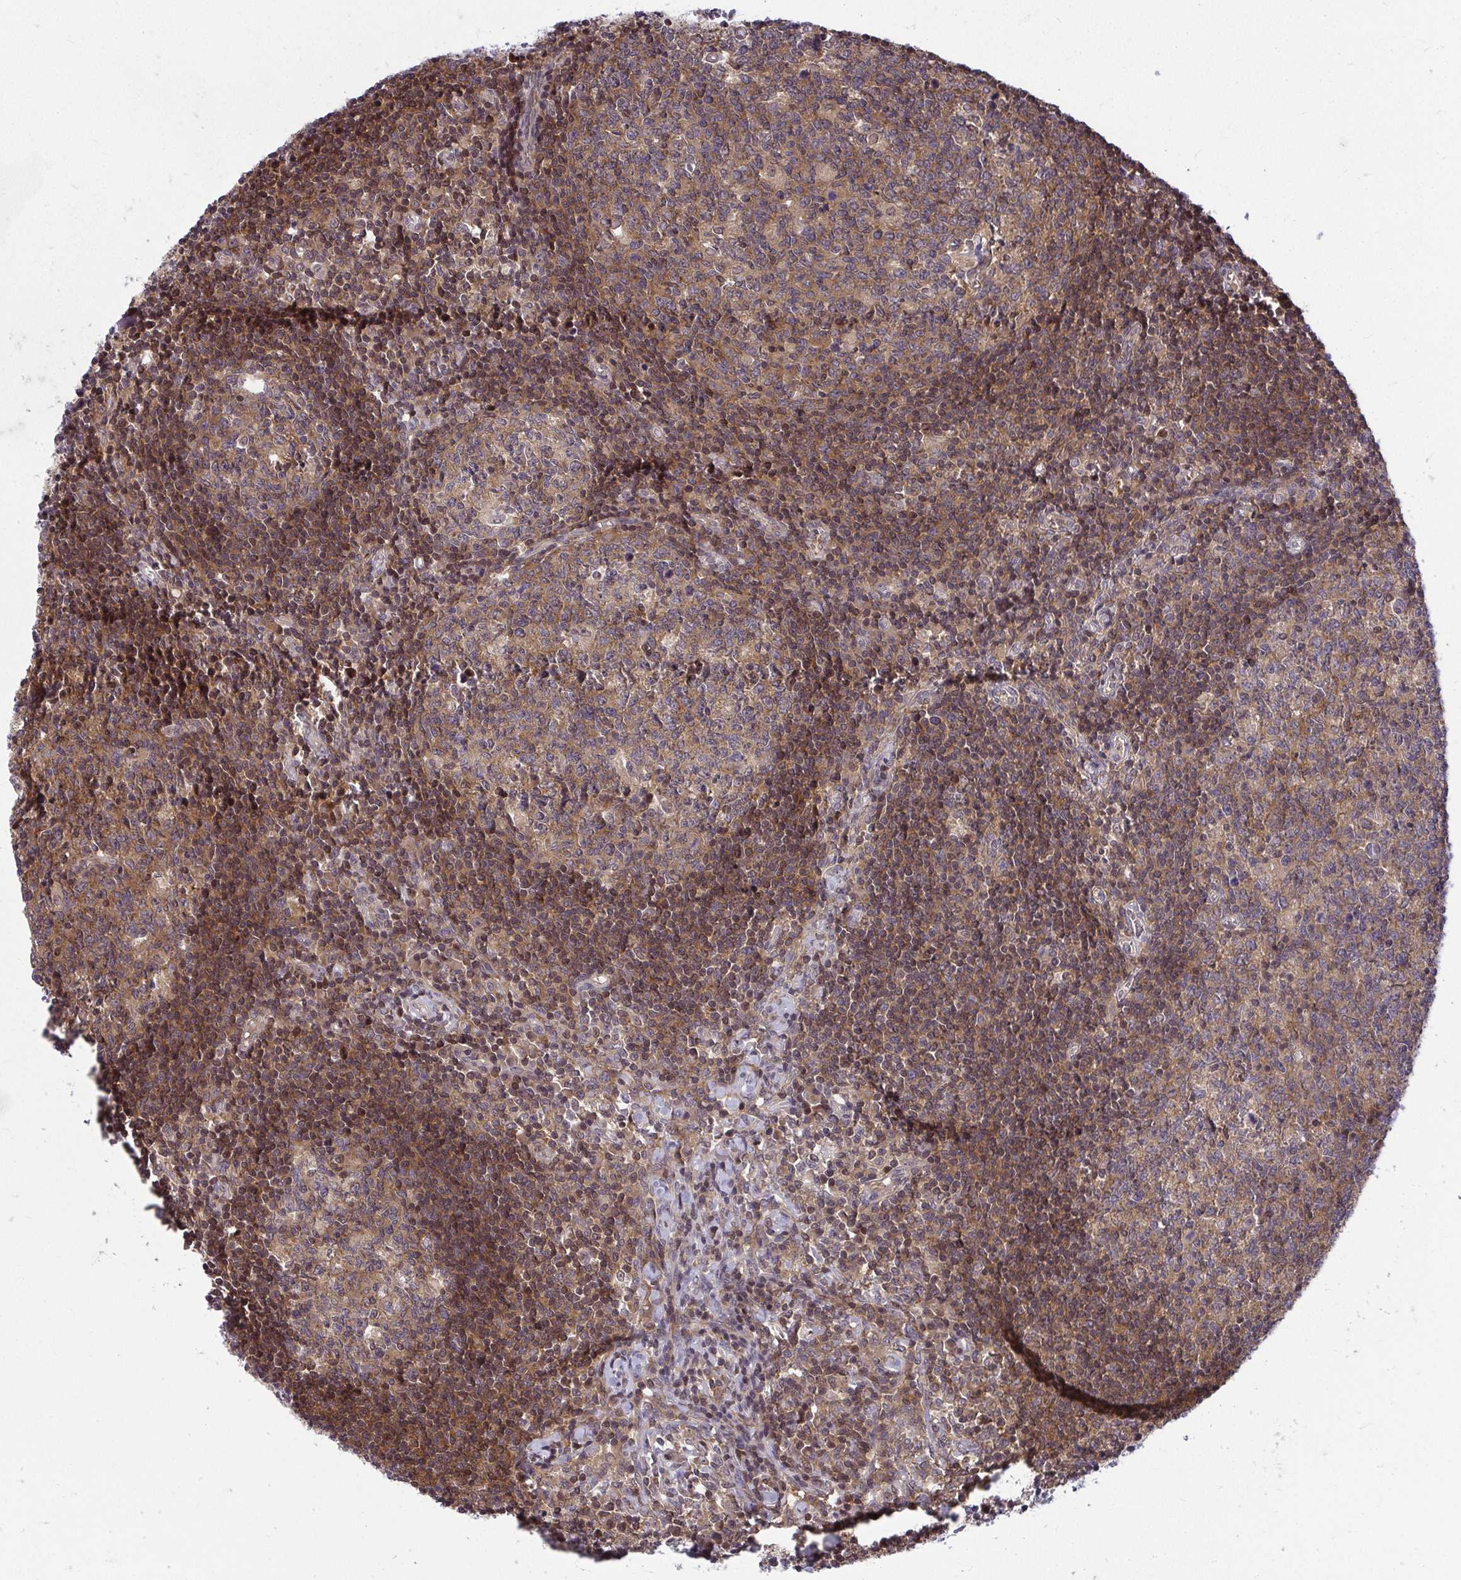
{"staining": {"intensity": "weak", "quantity": ">75%", "location": "cytoplasmic/membranous"}, "tissue": "lymph node", "cell_type": "Germinal center cells", "image_type": "normal", "snomed": [{"axis": "morphology", "description": "Normal tissue, NOS"}, {"axis": "topography", "description": "Lymph node"}], "caption": "Weak cytoplasmic/membranous protein expression is seen in approximately >75% of germinal center cells in lymph node.", "gene": "HDHD2", "patient": {"sex": "male", "age": 67}}